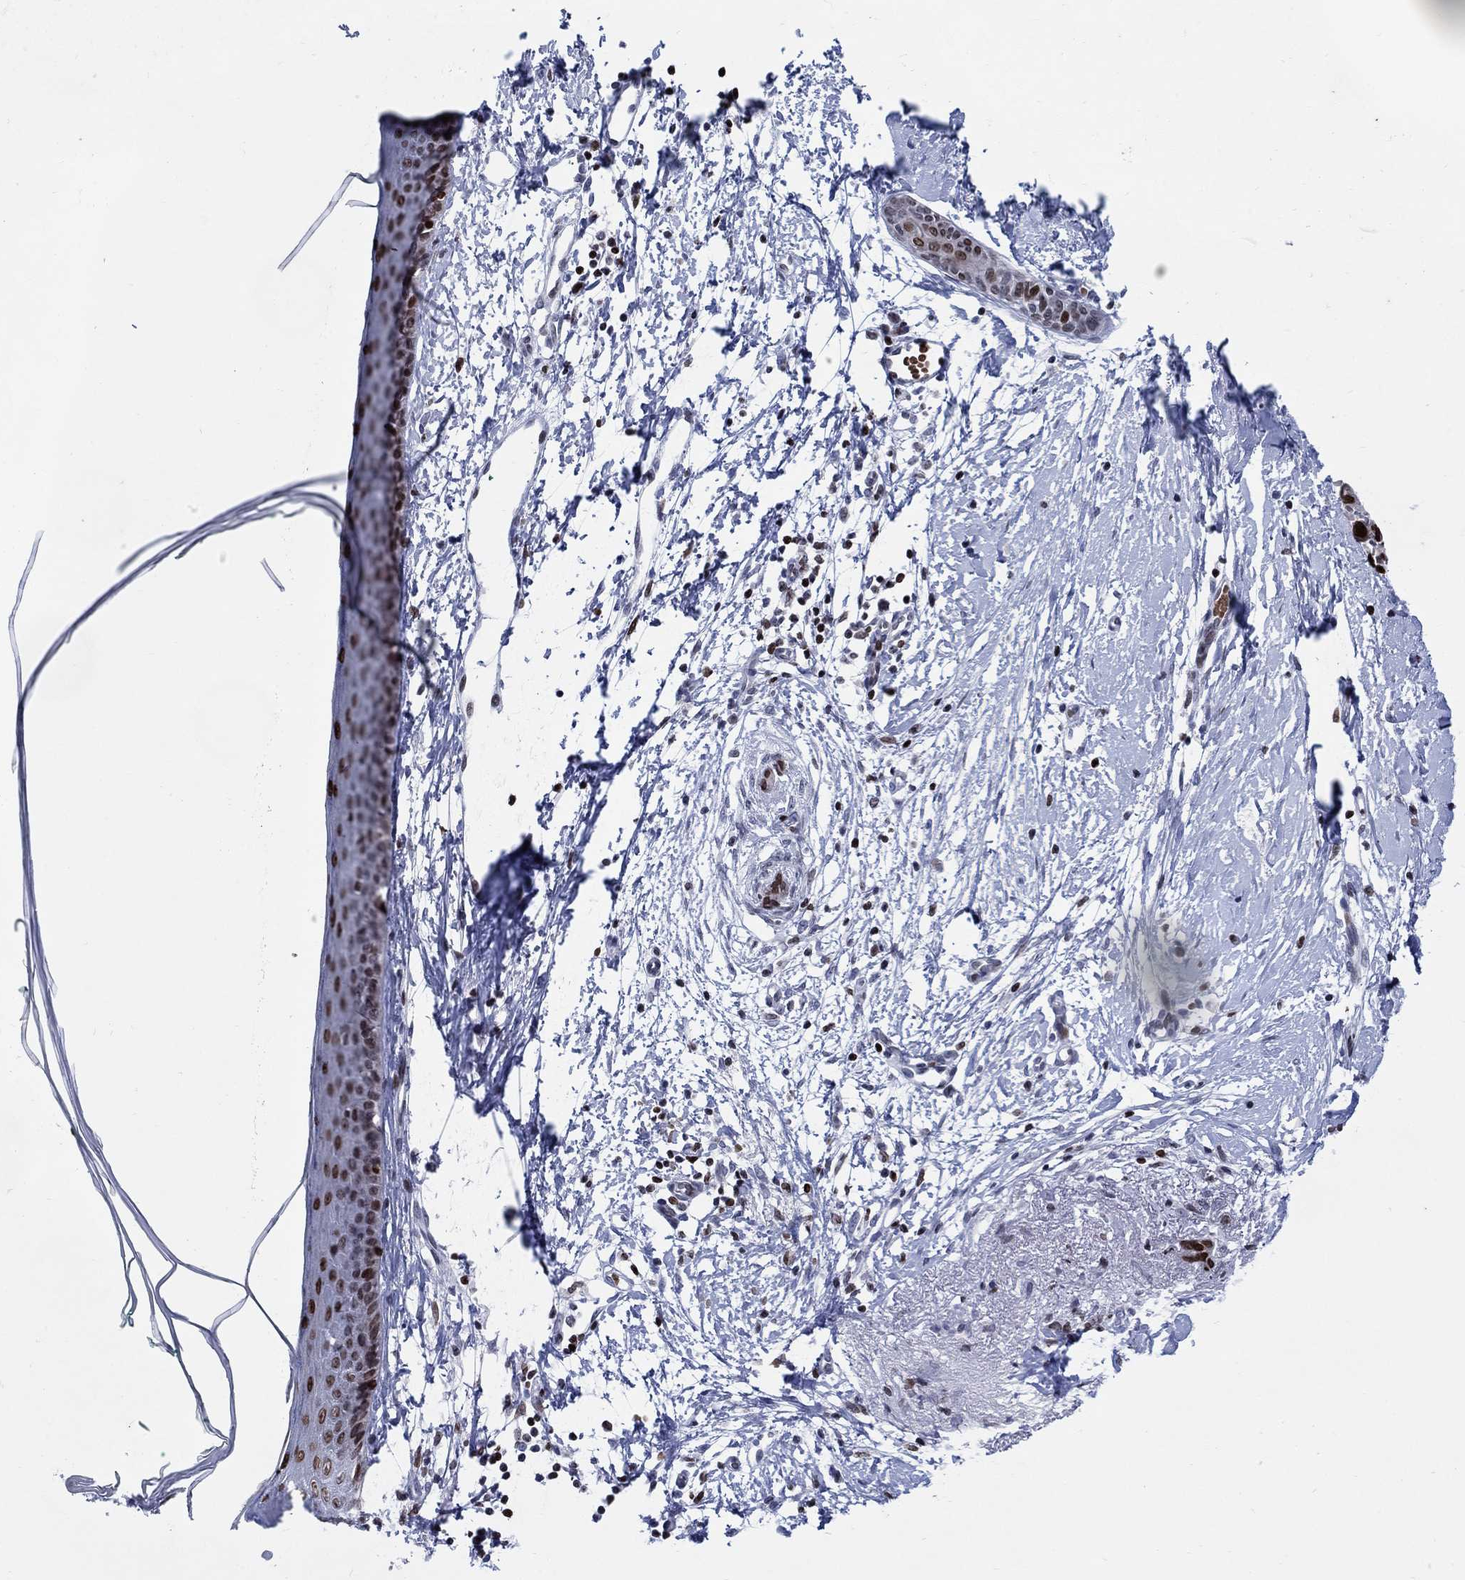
{"staining": {"intensity": "moderate", "quantity": "<25%", "location": "nuclear"}, "tissue": "skin cancer", "cell_type": "Tumor cells", "image_type": "cancer", "snomed": [{"axis": "morphology", "description": "Normal tissue, NOS"}, {"axis": "morphology", "description": "Basal cell carcinoma"}, {"axis": "topography", "description": "Skin"}], "caption": "Tumor cells show low levels of moderate nuclear positivity in about <25% of cells in human skin cancer. (DAB (3,3'-diaminobenzidine) IHC, brown staining for protein, blue staining for nuclei).", "gene": "HMGA1", "patient": {"sex": "male", "age": 84}}